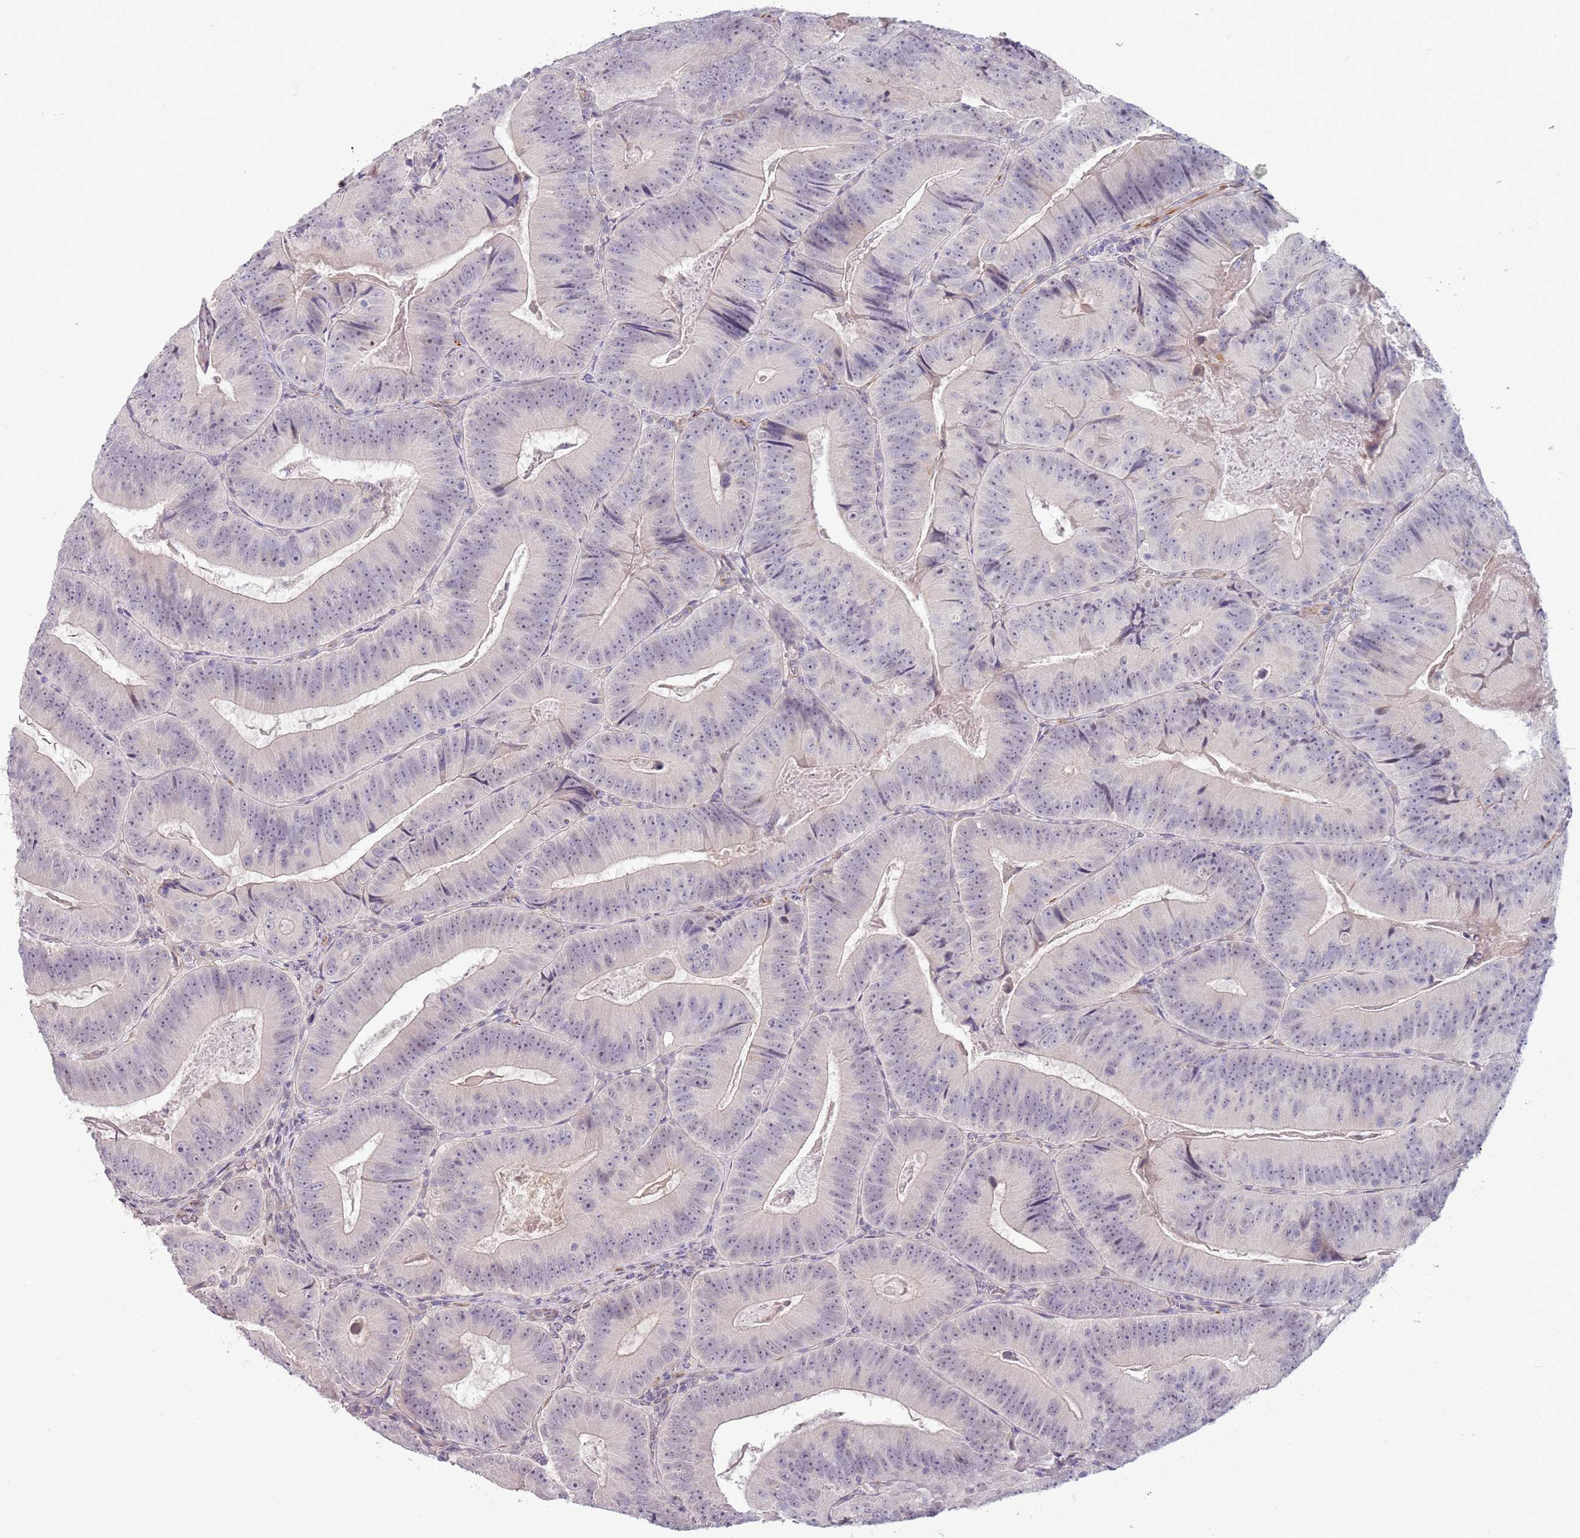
{"staining": {"intensity": "negative", "quantity": "none", "location": "none"}, "tissue": "colorectal cancer", "cell_type": "Tumor cells", "image_type": "cancer", "snomed": [{"axis": "morphology", "description": "Adenocarcinoma, NOS"}, {"axis": "topography", "description": "Colon"}], "caption": "This is an immunohistochemistry (IHC) photomicrograph of human adenocarcinoma (colorectal). There is no expression in tumor cells.", "gene": "NBPF3", "patient": {"sex": "female", "age": 86}}